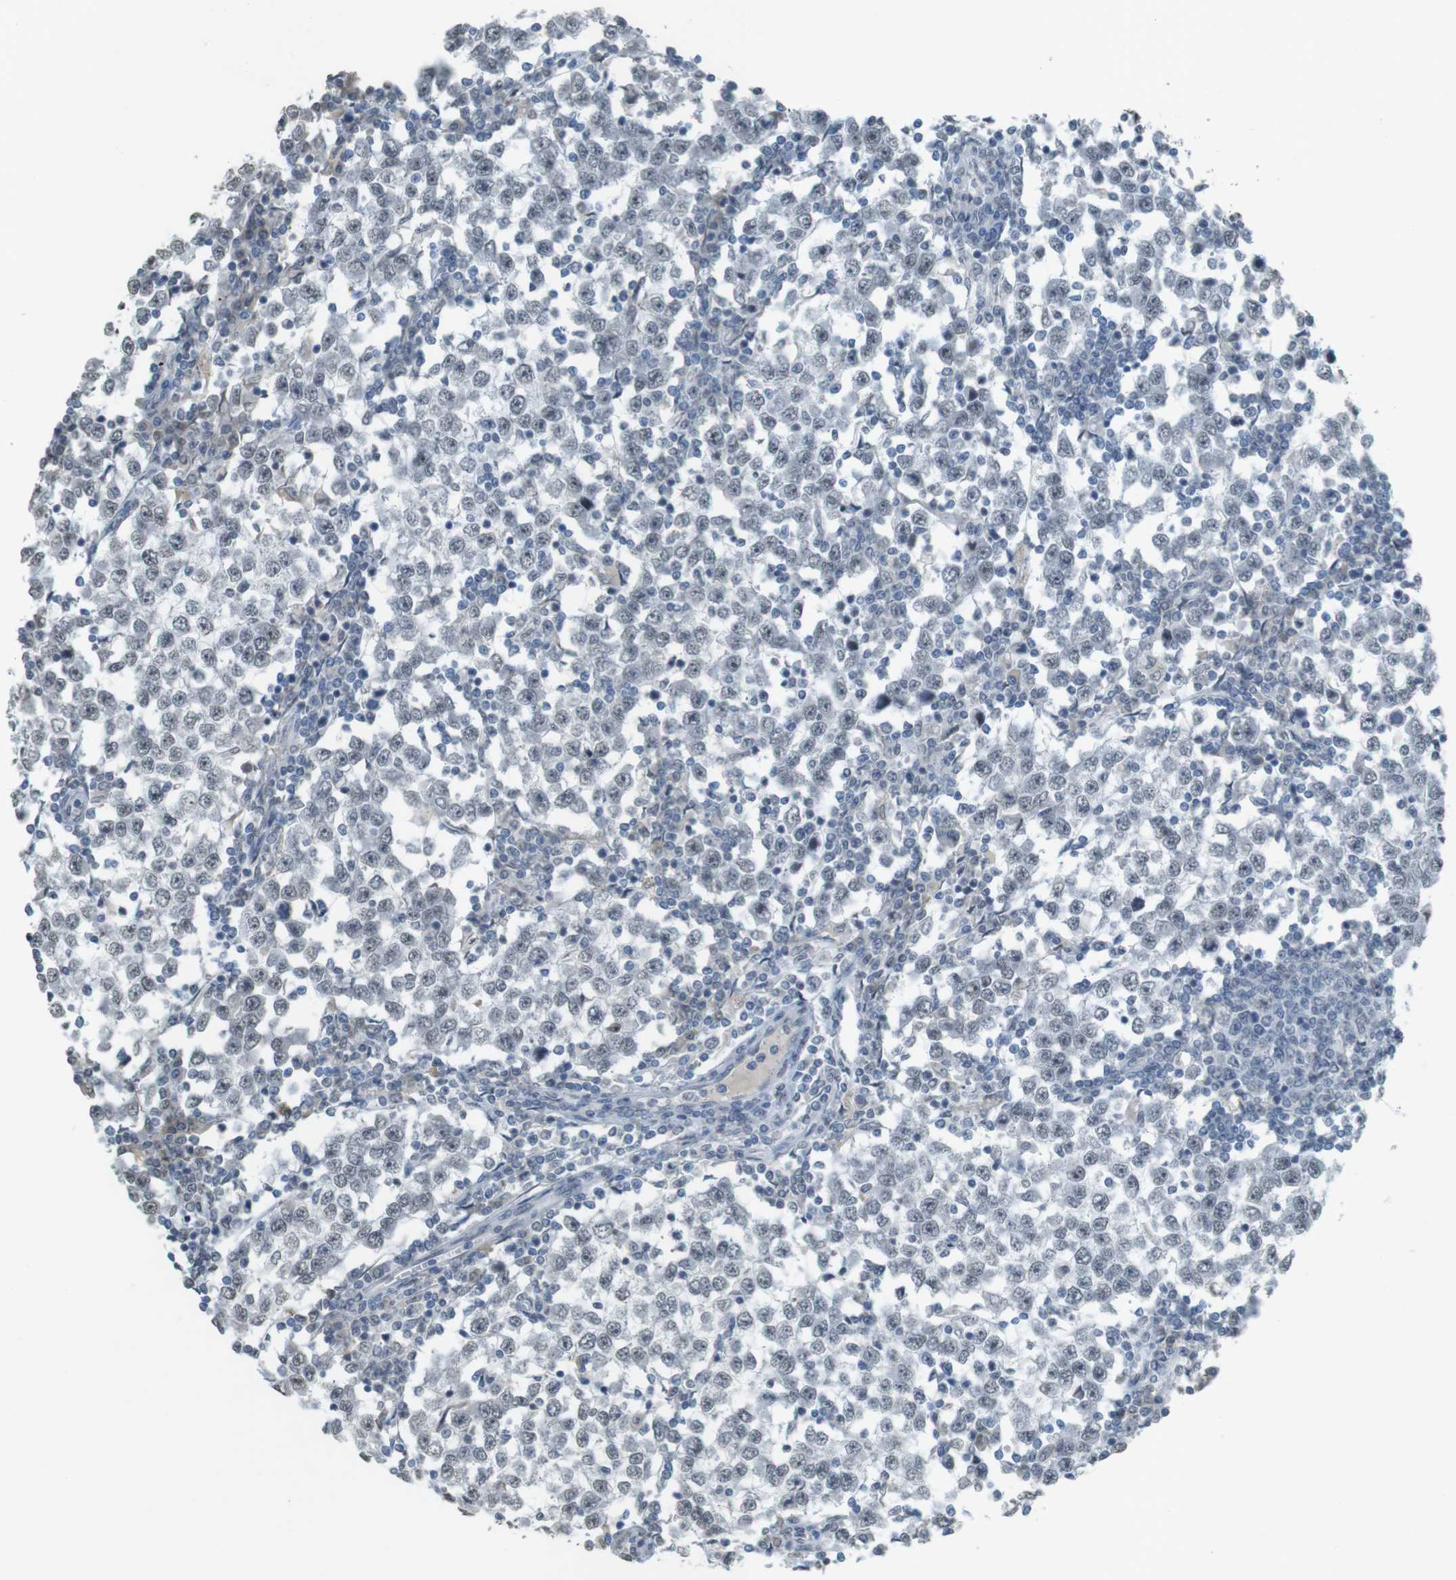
{"staining": {"intensity": "negative", "quantity": "none", "location": "none"}, "tissue": "testis cancer", "cell_type": "Tumor cells", "image_type": "cancer", "snomed": [{"axis": "morphology", "description": "Seminoma, NOS"}, {"axis": "topography", "description": "Testis"}], "caption": "A high-resolution photomicrograph shows immunohistochemistry staining of testis cancer, which reveals no significant staining in tumor cells.", "gene": "FZD10", "patient": {"sex": "male", "age": 65}}